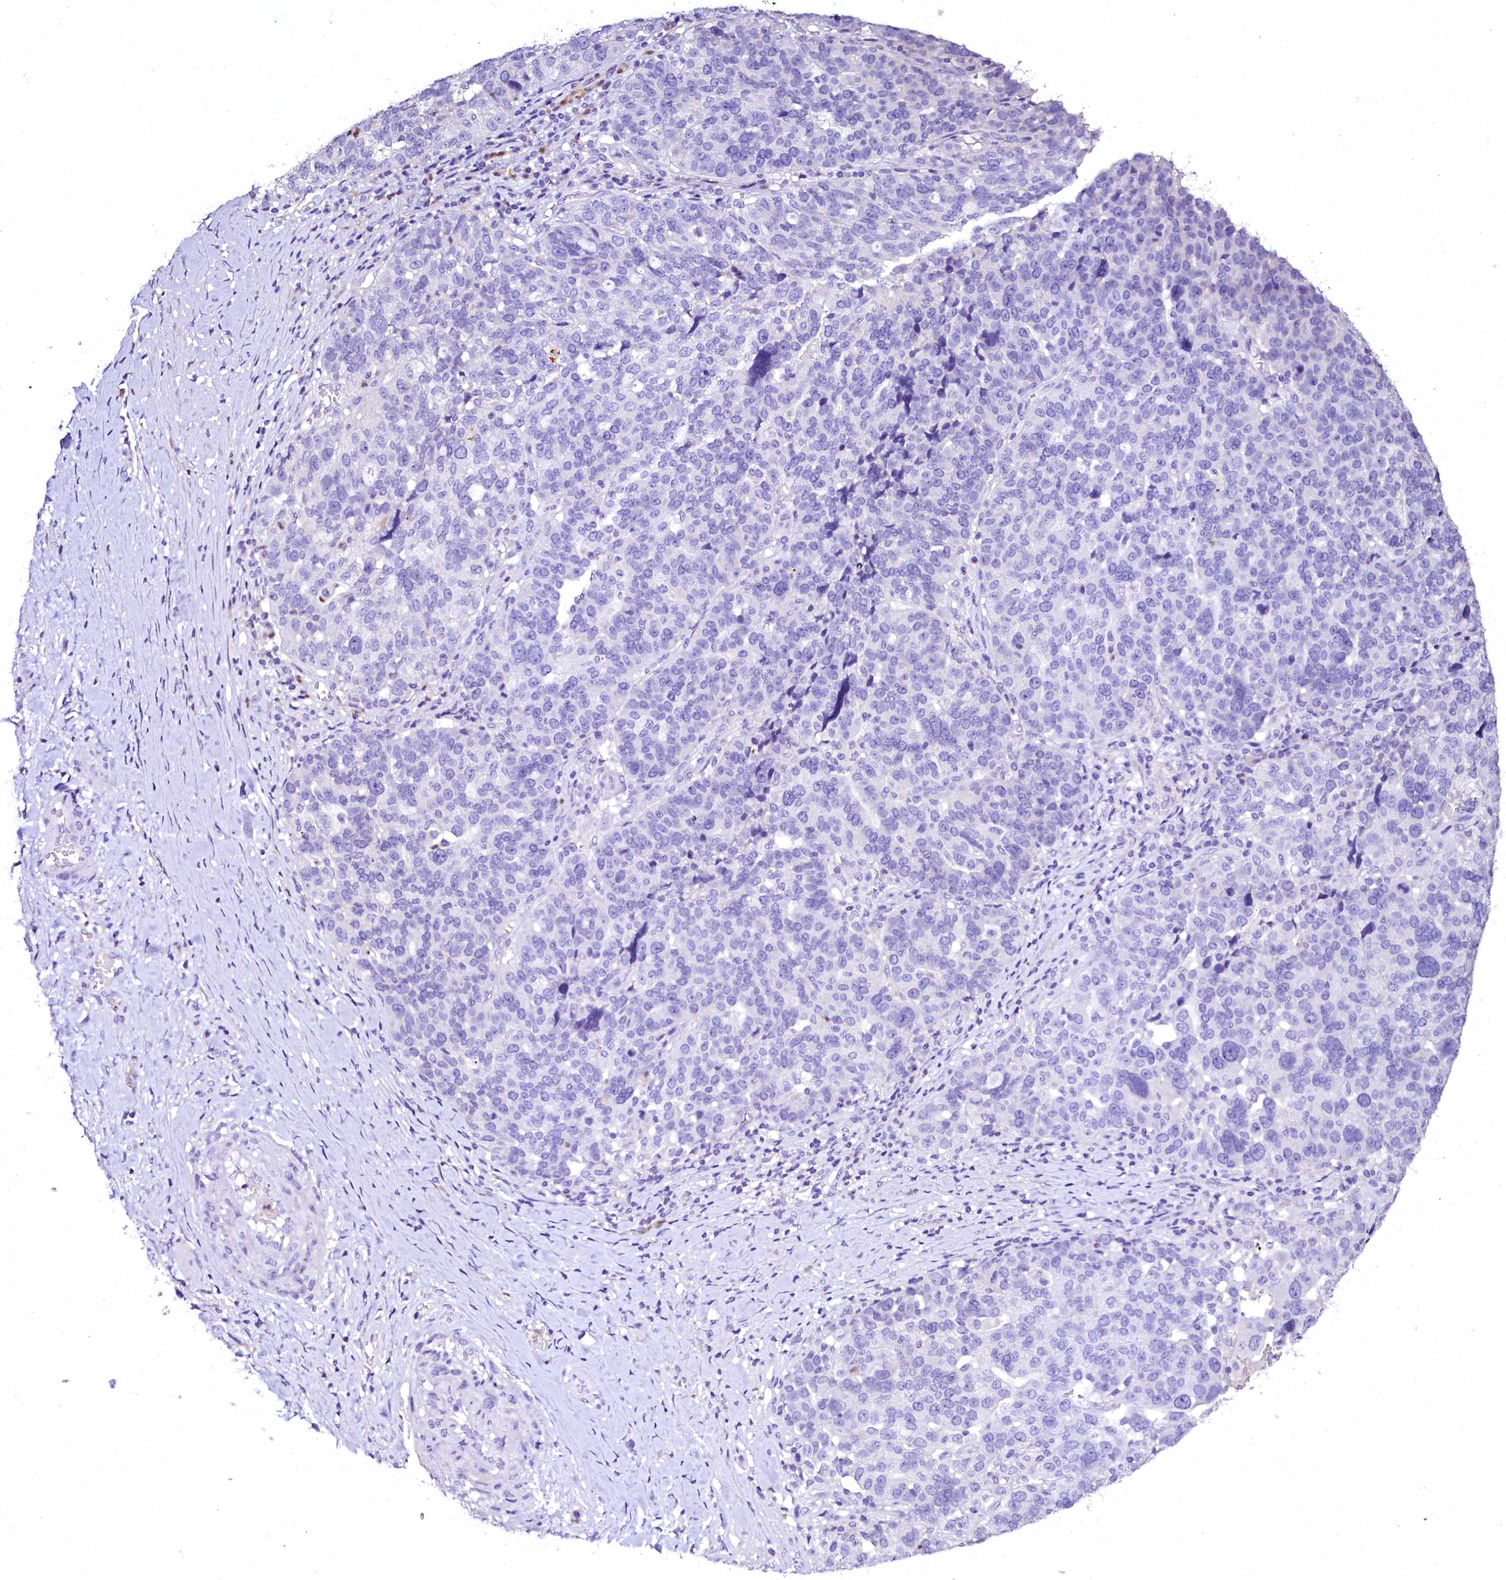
{"staining": {"intensity": "negative", "quantity": "none", "location": "none"}, "tissue": "ovarian cancer", "cell_type": "Tumor cells", "image_type": "cancer", "snomed": [{"axis": "morphology", "description": "Cystadenocarcinoma, serous, NOS"}, {"axis": "topography", "description": "Ovary"}], "caption": "A micrograph of human serous cystadenocarcinoma (ovarian) is negative for staining in tumor cells.", "gene": "NAA16", "patient": {"sex": "female", "age": 59}}